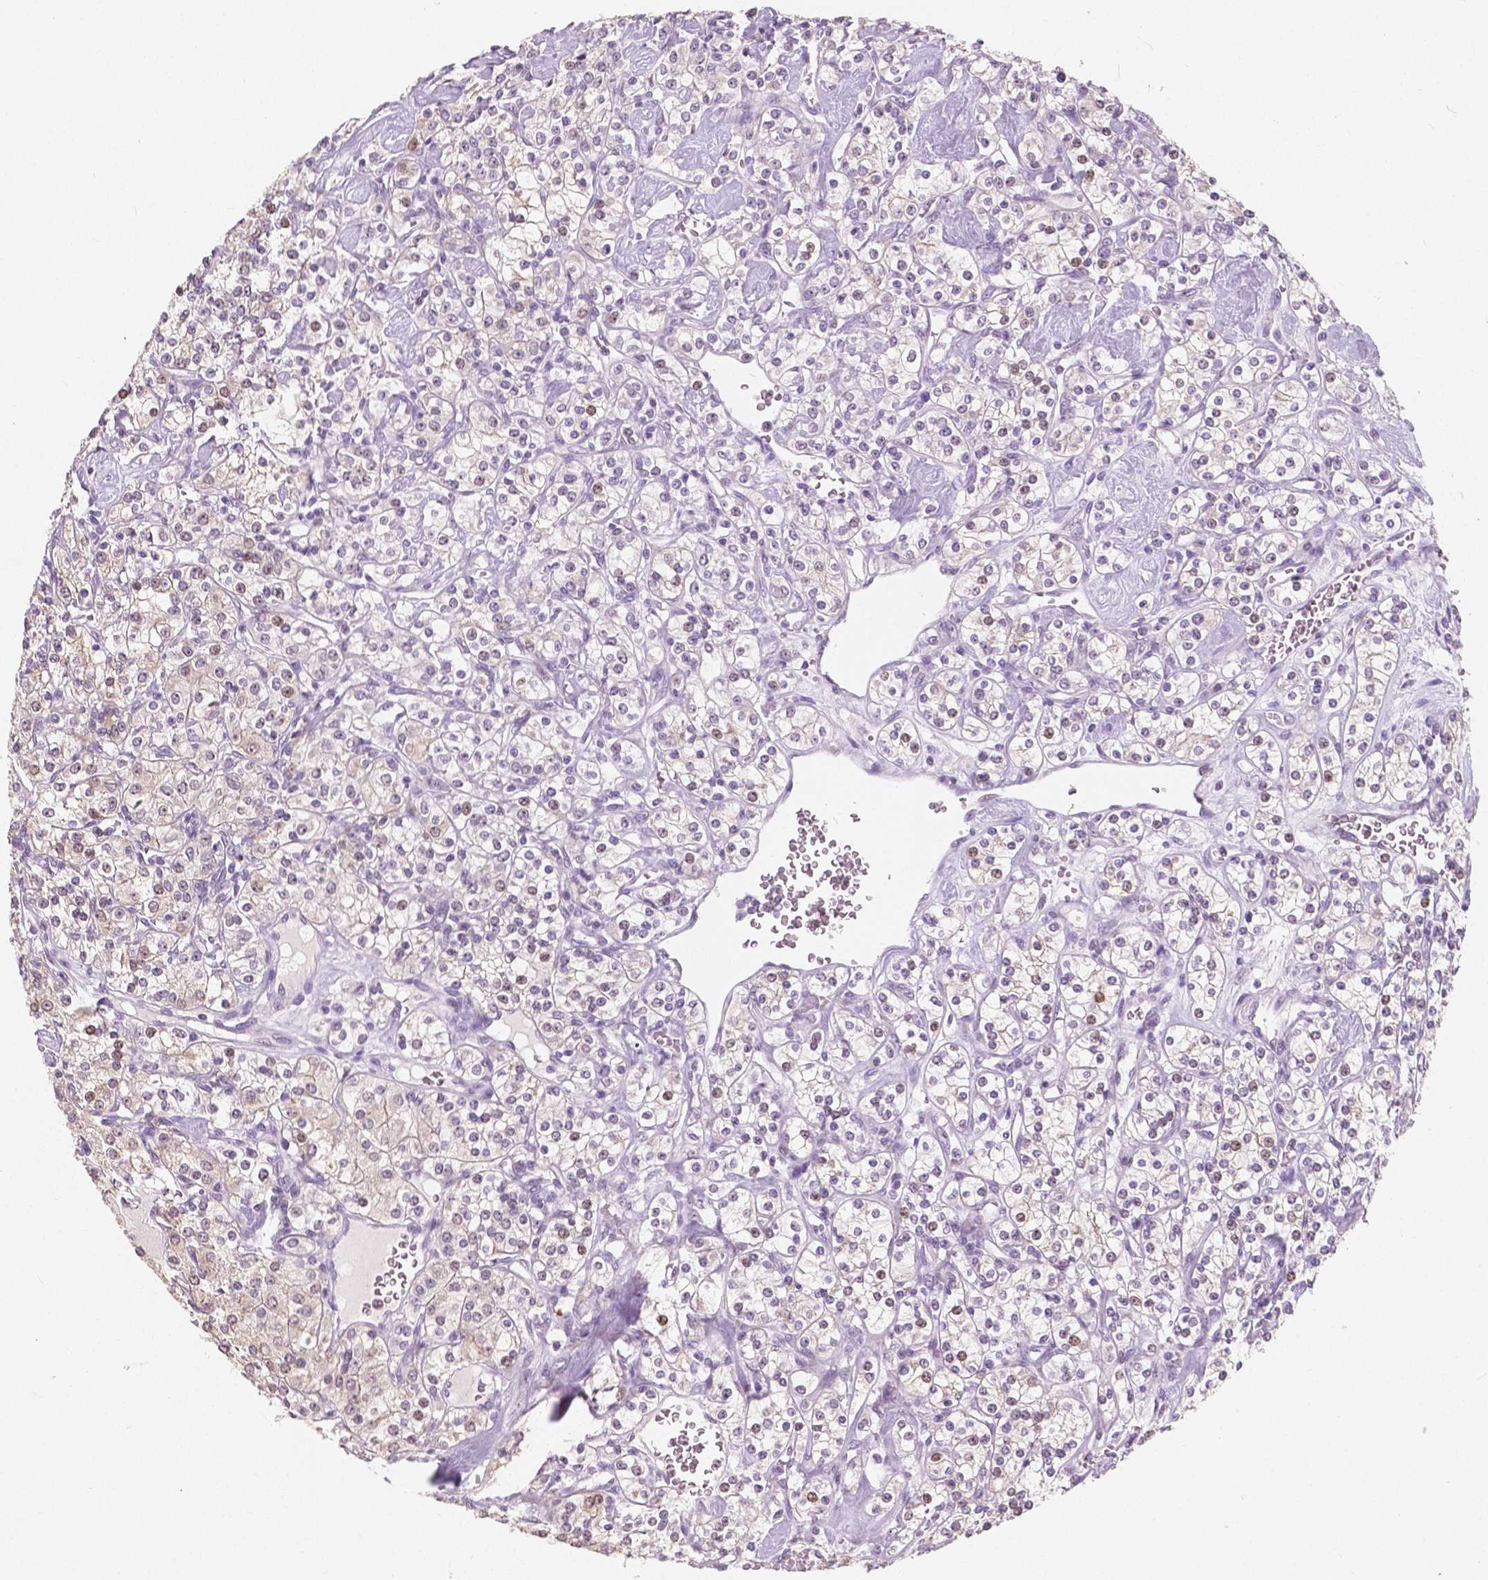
{"staining": {"intensity": "weak", "quantity": "<25%", "location": "nuclear"}, "tissue": "renal cancer", "cell_type": "Tumor cells", "image_type": "cancer", "snomed": [{"axis": "morphology", "description": "Adenocarcinoma, NOS"}, {"axis": "topography", "description": "Kidney"}], "caption": "High magnification brightfield microscopy of adenocarcinoma (renal) stained with DAB (brown) and counterstained with hematoxylin (blue): tumor cells show no significant expression. The staining is performed using DAB brown chromogen with nuclei counter-stained in using hematoxylin.", "gene": "NOLC1", "patient": {"sex": "male", "age": 77}}